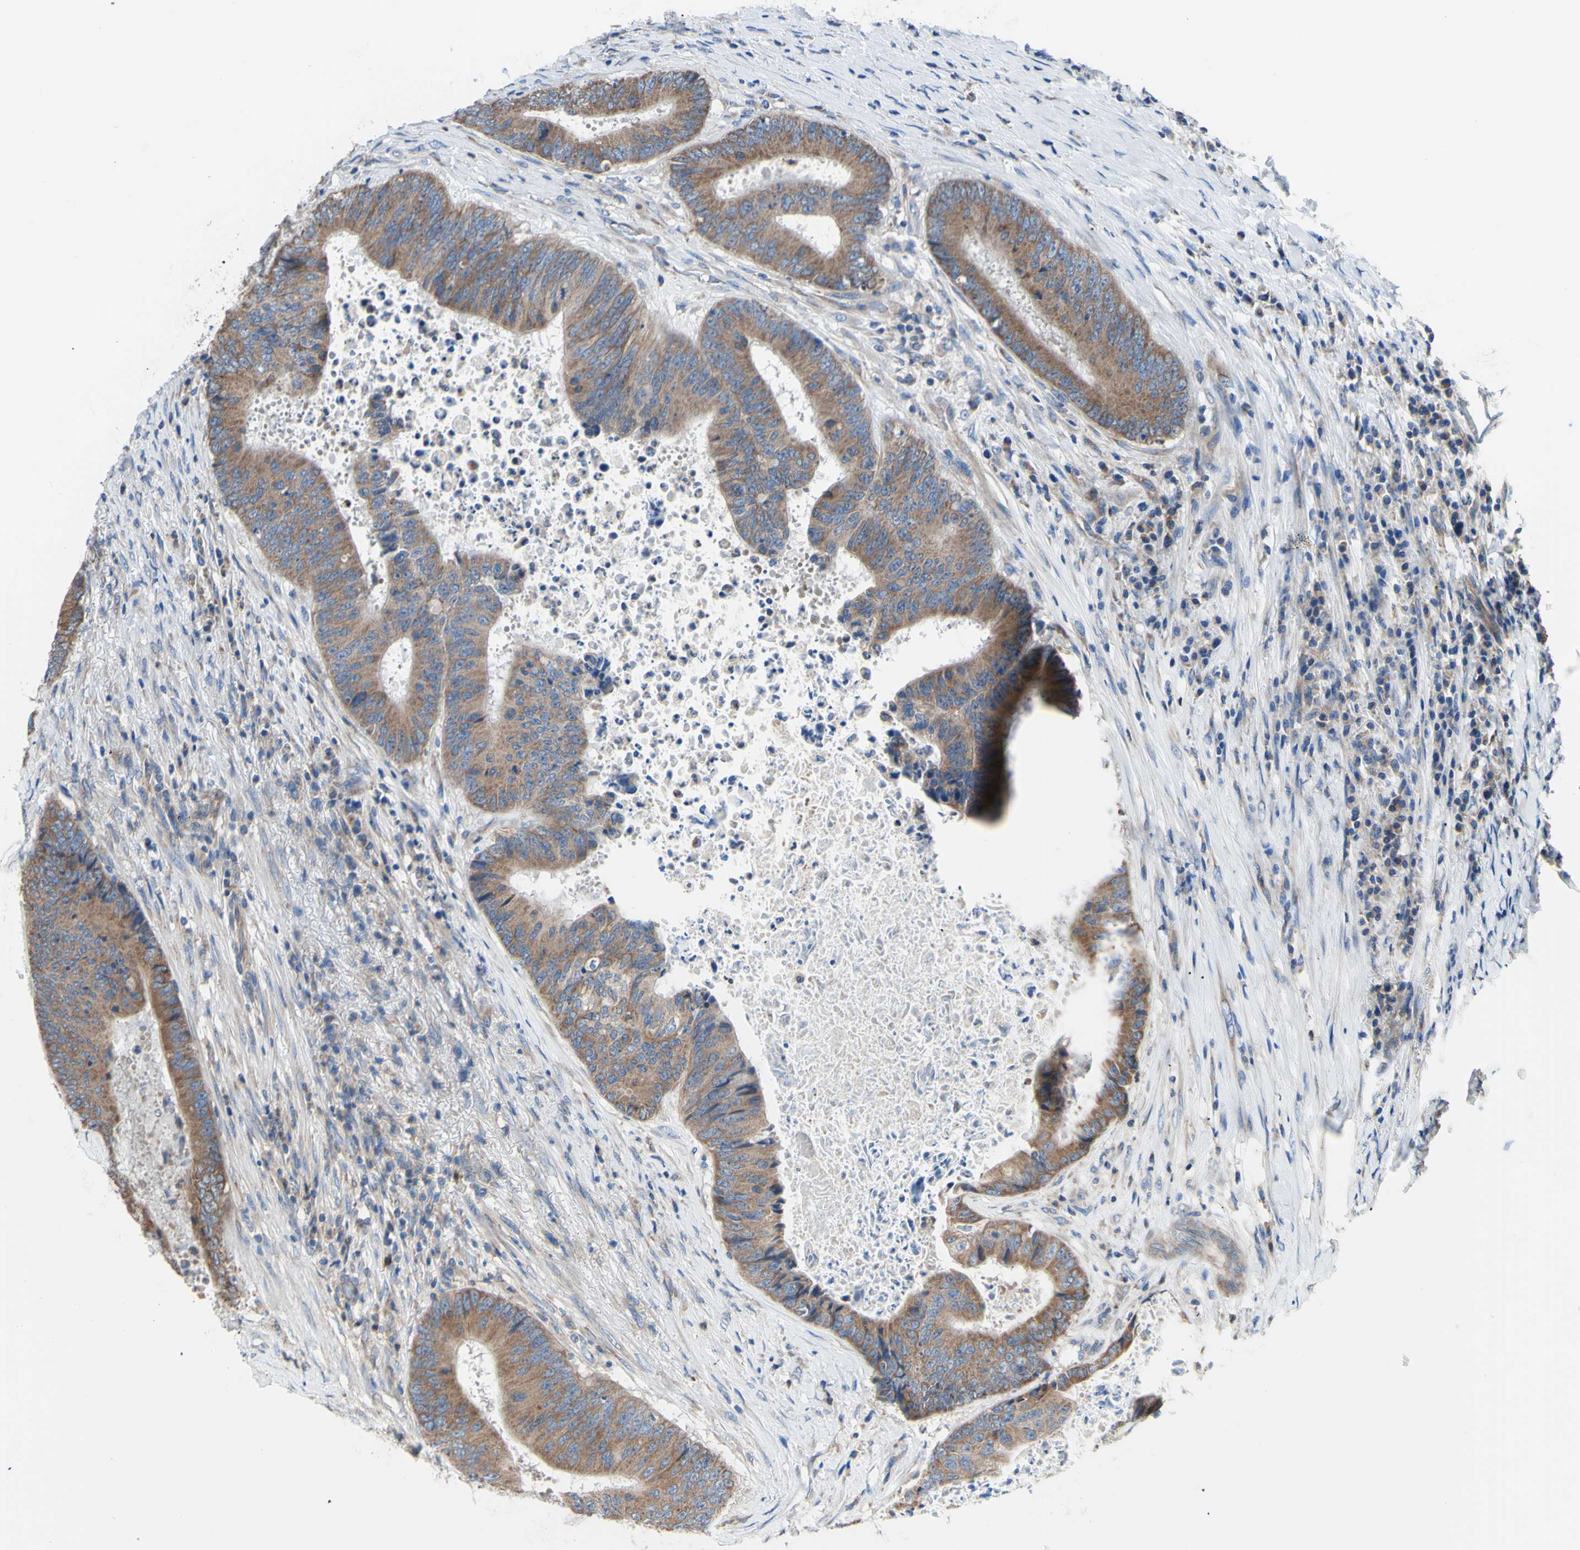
{"staining": {"intensity": "moderate", "quantity": ">75%", "location": "cytoplasmic/membranous"}, "tissue": "colorectal cancer", "cell_type": "Tumor cells", "image_type": "cancer", "snomed": [{"axis": "morphology", "description": "Adenocarcinoma, NOS"}, {"axis": "topography", "description": "Rectum"}], "caption": "Immunohistochemistry (IHC) of colorectal adenocarcinoma demonstrates medium levels of moderate cytoplasmic/membranous staining in about >75% of tumor cells.", "gene": "FMR1", "patient": {"sex": "male", "age": 72}}